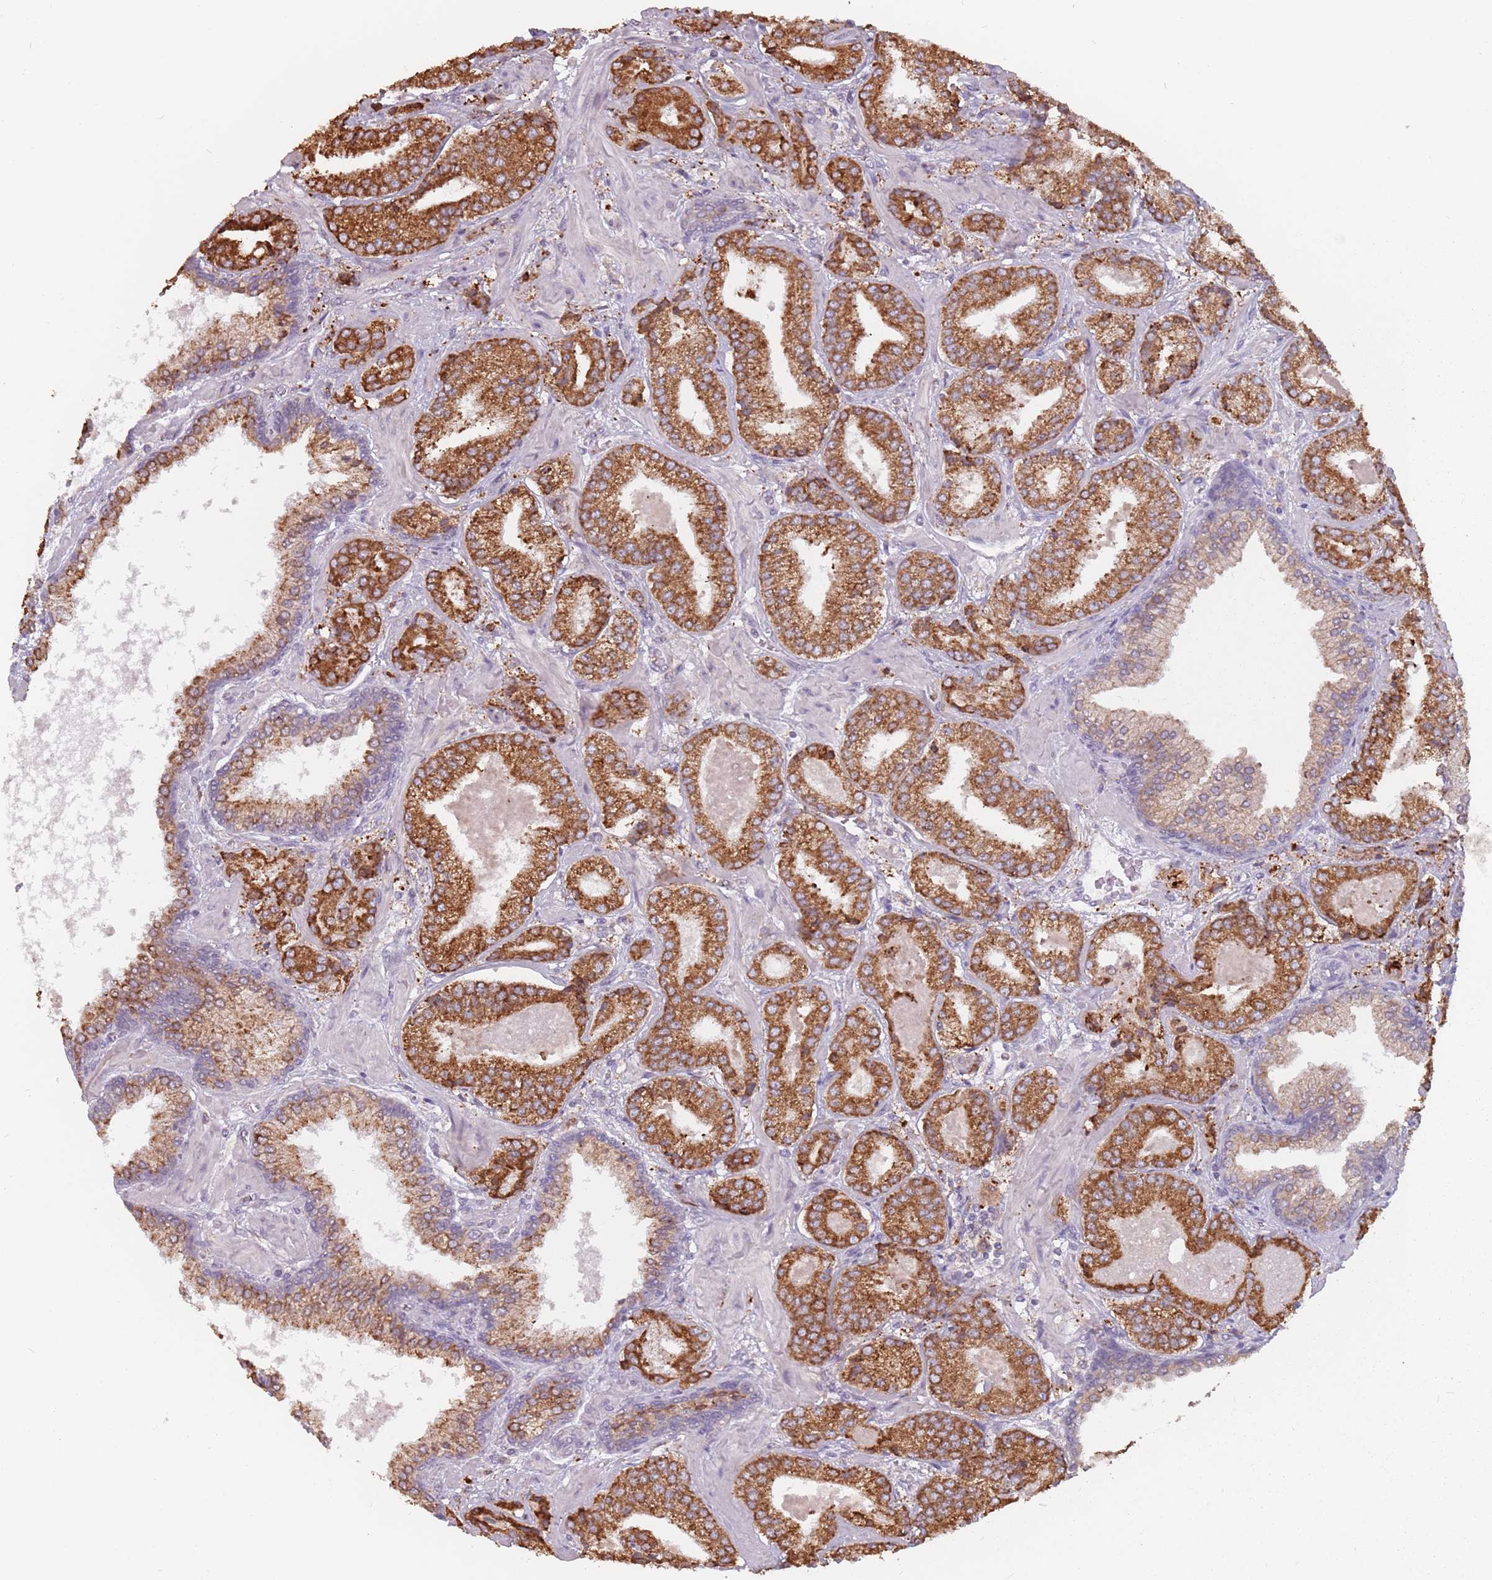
{"staining": {"intensity": "strong", "quantity": ">75%", "location": "cytoplasmic/membranous"}, "tissue": "prostate cancer", "cell_type": "Tumor cells", "image_type": "cancer", "snomed": [{"axis": "morphology", "description": "Adenocarcinoma, High grade"}, {"axis": "topography", "description": "Prostate"}], "caption": "High-power microscopy captured an immunohistochemistry (IHC) micrograph of prostate cancer, revealing strong cytoplasmic/membranous positivity in approximately >75% of tumor cells.", "gene": "RPS9", "patient": {"sex": "male", "age": 63}}